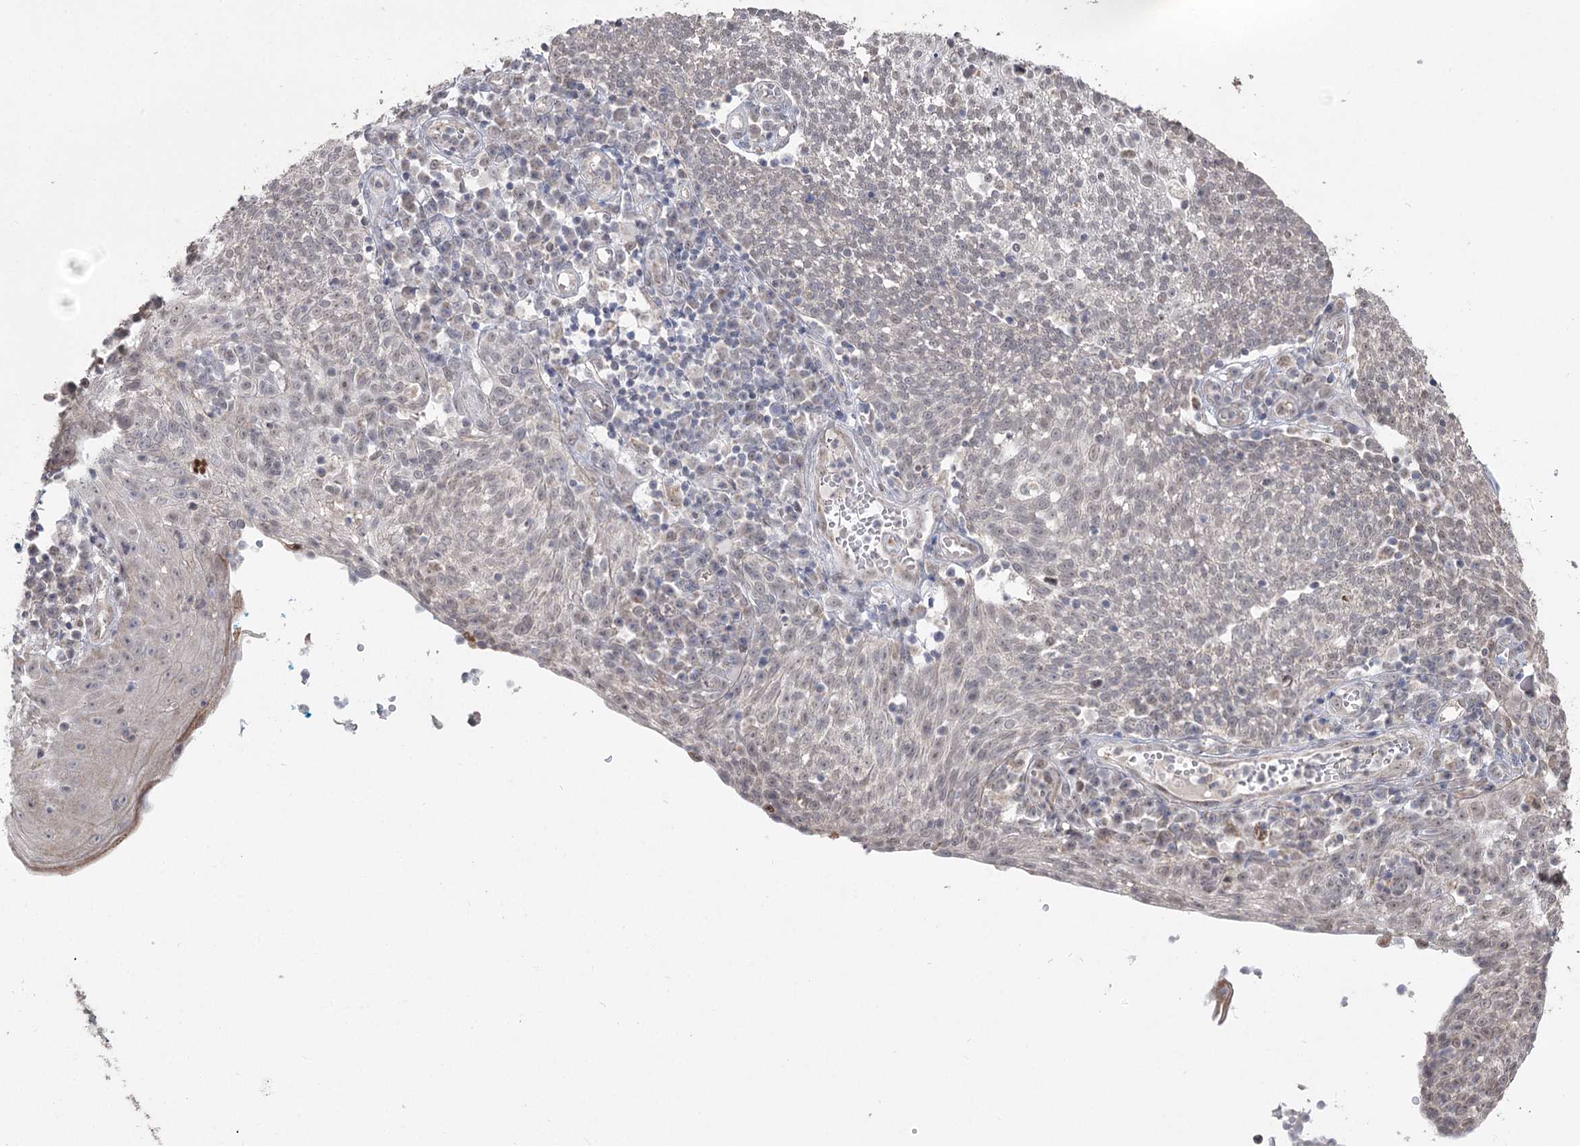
{"staining": {"intensity": "negative", "quantity": "none", "location": "none"}, "tissue": "cervical cancer", "cell_type": "Tumor cells", "image_type": "cancer", "snomed": [{"axis": "morphology", "description": "Squamous cell carcinoma, NOS"}, {"axis": "topography", "description": "Cervix"}], "caption": "This micrograph is of cervical cancer (squamous cell carcinoma) stained with immunohistochemistry to label a protein in brown with the nuclei are counter-stained blue. There is no staining in tumor cells.", "gene": "RUFY4", "patient": {"sex": "female", "age": 34}}